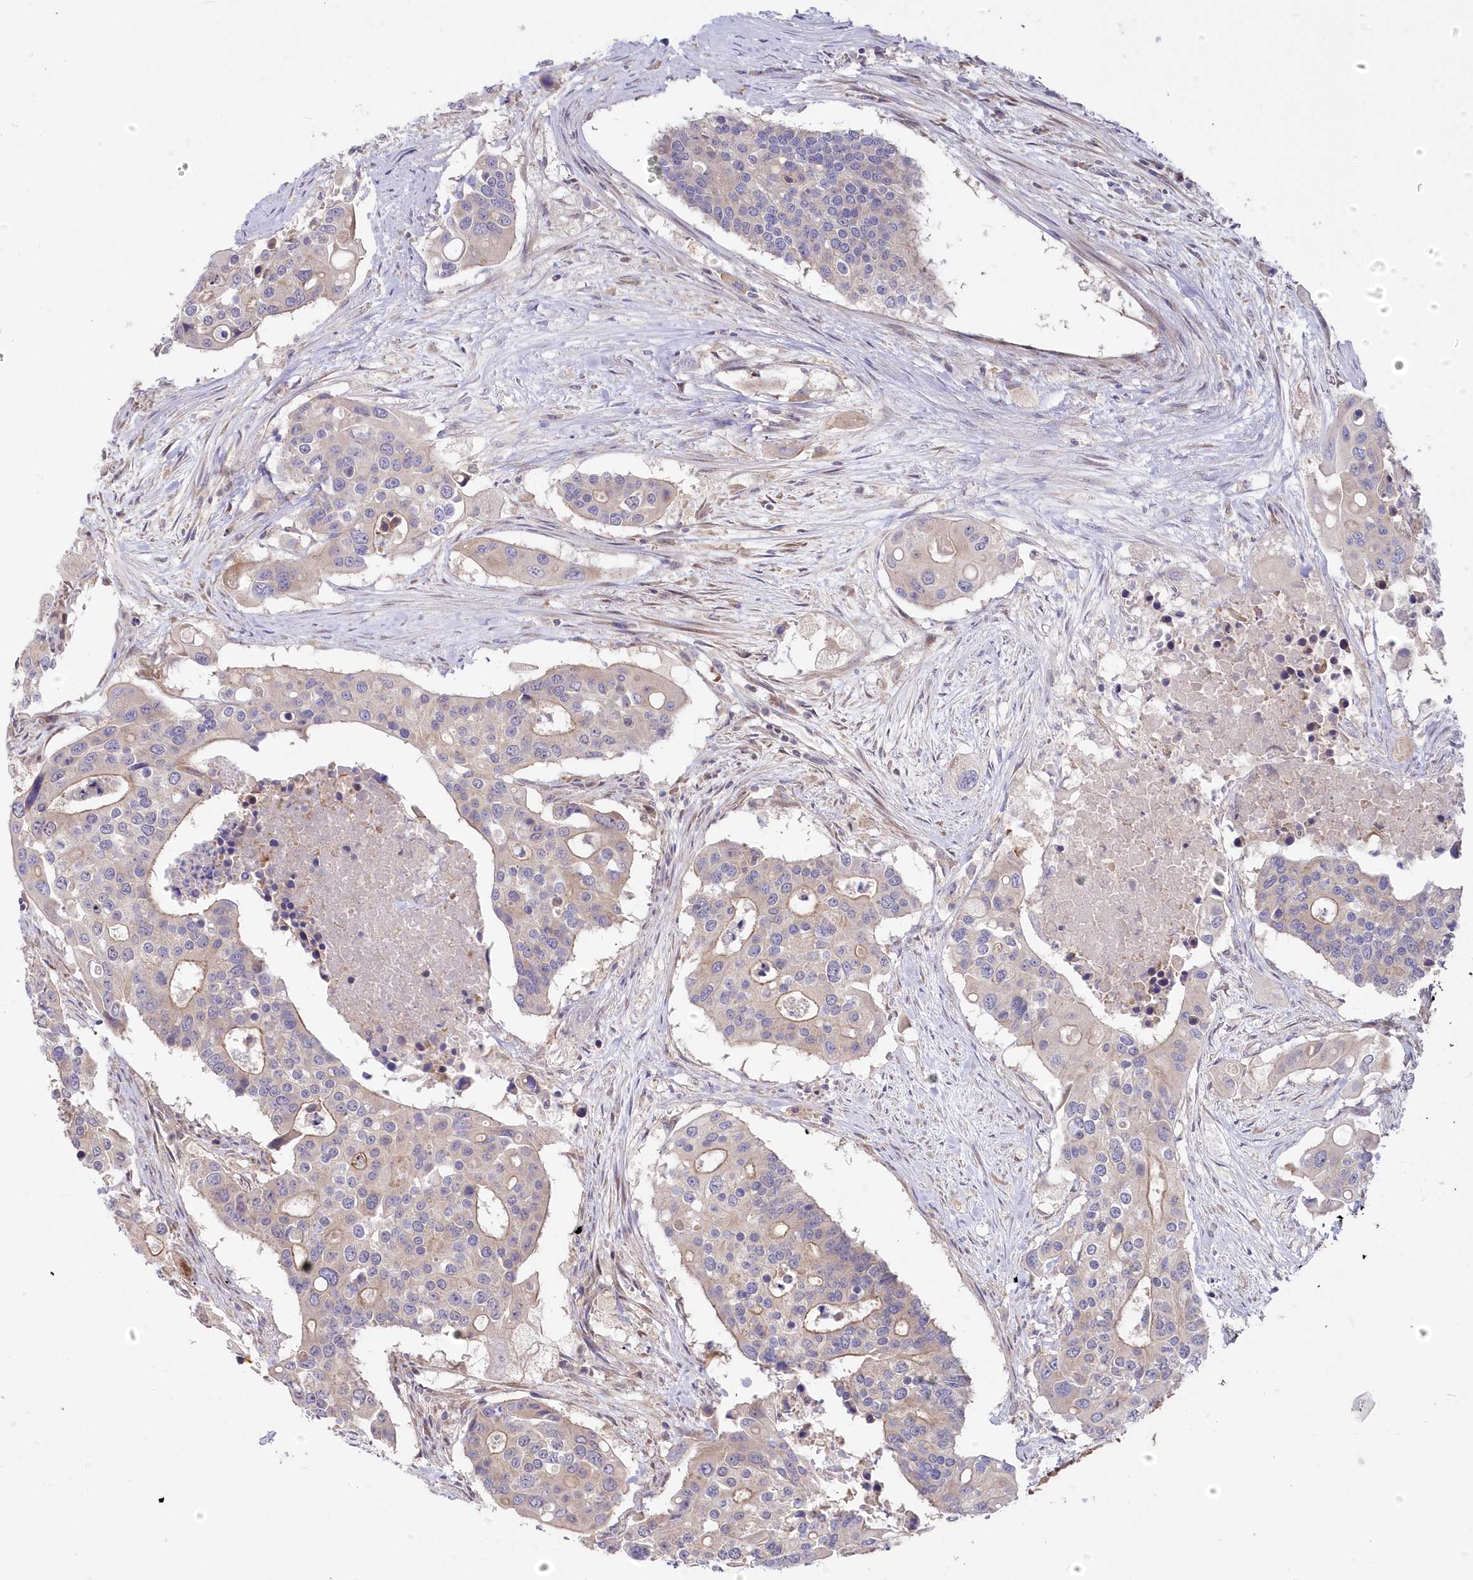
{"staining": {"intensity": "weak", "quantity": "<25%", "location": "cytoplasmic/membranous"}, "tissue": "colorectal cancer", "cell_type": "Tumor cells", "image_type": "cancer", "snomed": [{"axis": "morphology", "description": "Adenocarcinoma, NOS"}, {"axis": "topography", "description": "Colon"}], "caption": "Immunohistochemical staining of human colorectal cancer (adenocarcinoma) shows no significant staining in tumor cells. The staining was performed using DAB (3,3'-diaminobenzidine) to visualize the protein expression in brown, while the nuclei were stained in blue with hematoxylin (Magnification: 20x).", "gene": "TBCA", "patient": {"sex": "male", "age": 77}}